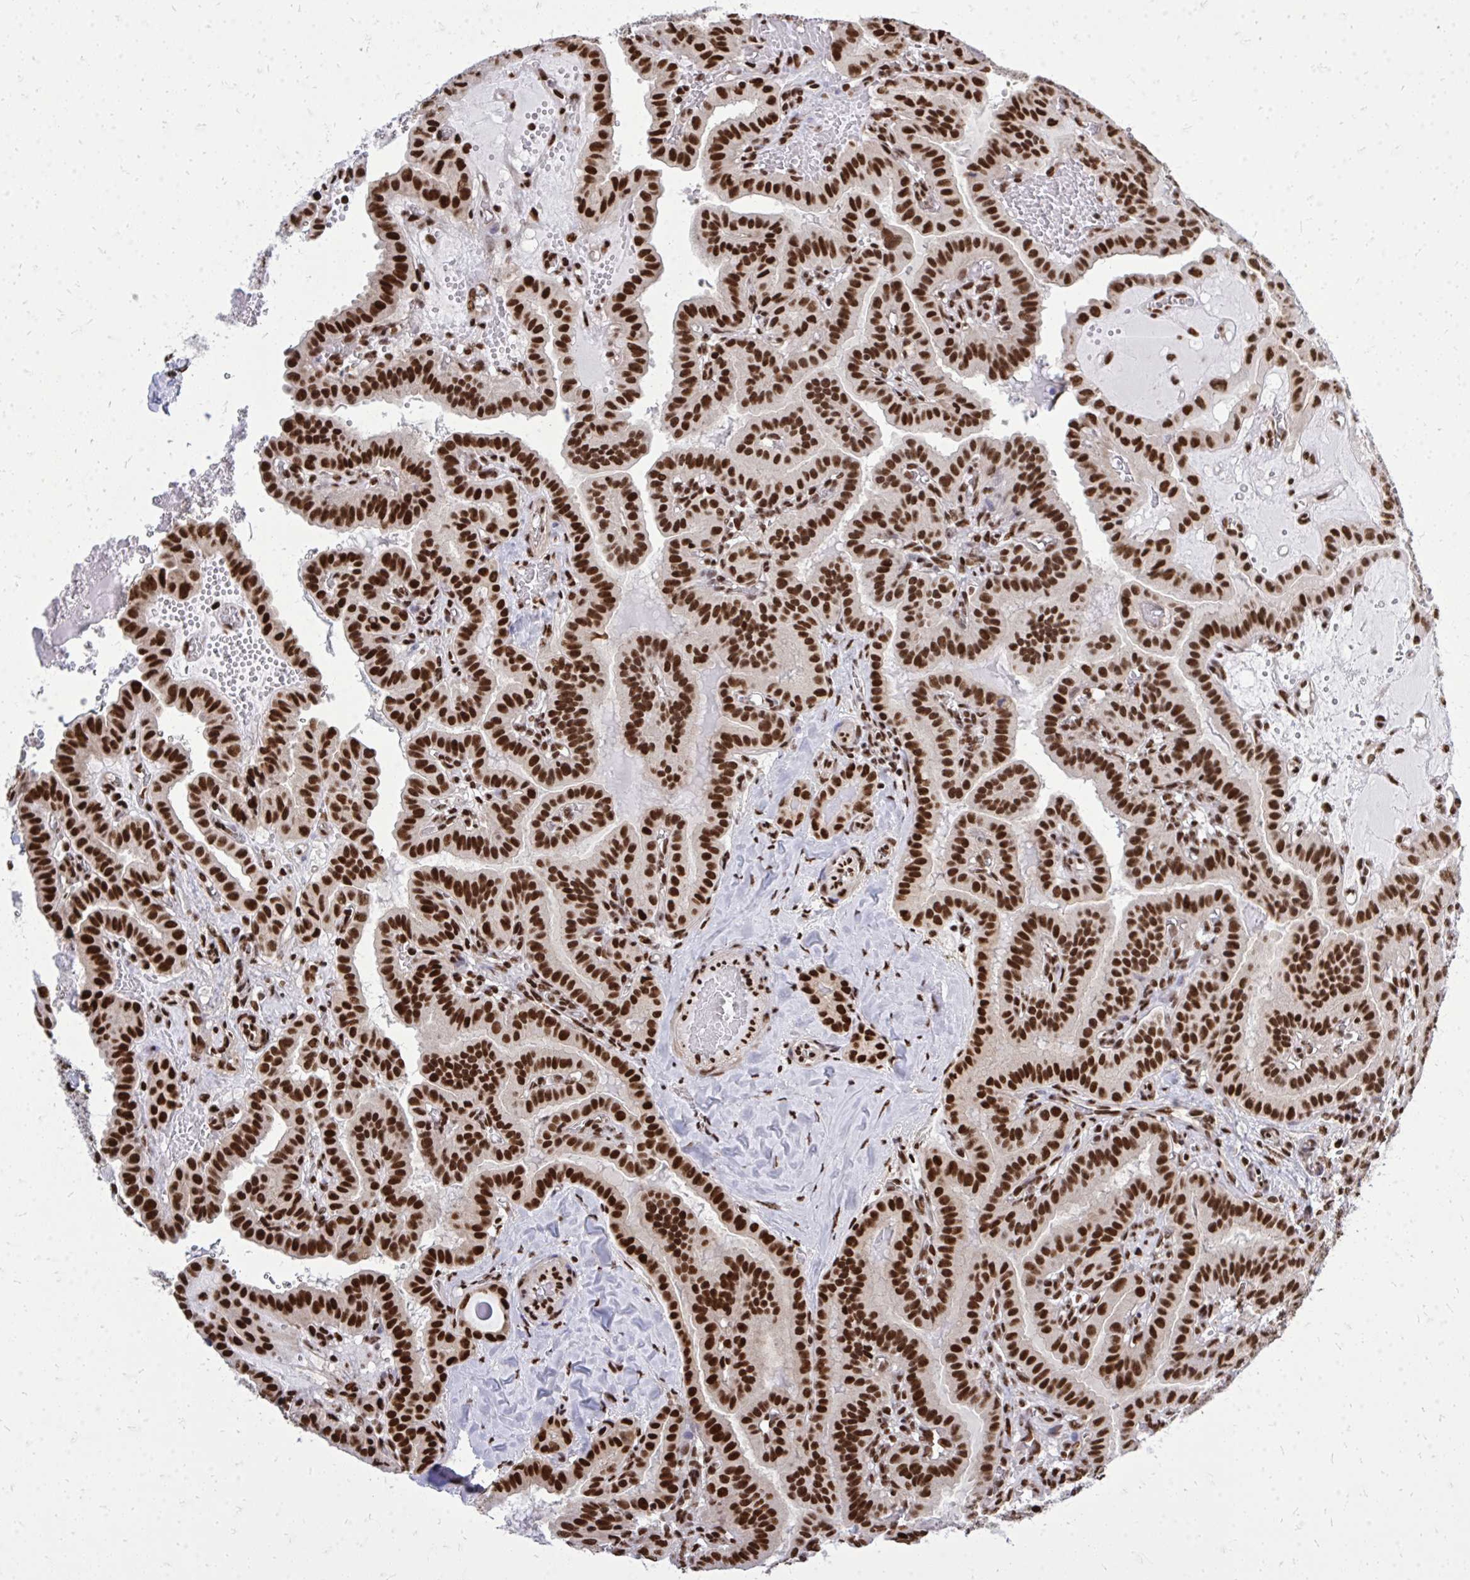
{"staining": {"intensity": "strong", "quantity": ">75%", "location": "nuclear"}, "tissue": "thyroid cancer", "cell_type": "Tumor cells", "image_type": "cancer", "snomed": [{"axis": "morphology", "description": "Papillary adenocarcinoma, NOS"}, {"axis": "topography", "description": "Thyroid gland"}], "caption": "Immunohistochemistry (IHC) staining of thyroid cancer, which shows high levels of strong nuclear expression in about >75% of tumor cells indicating strong nuclear protein staining. The staining was performed using DAB (brown) for protein detection and nuclei were counterstained in hematoxylin (blue).", "gene": "TBL1Y", "patient": {"sex": "male", "age": 87}}